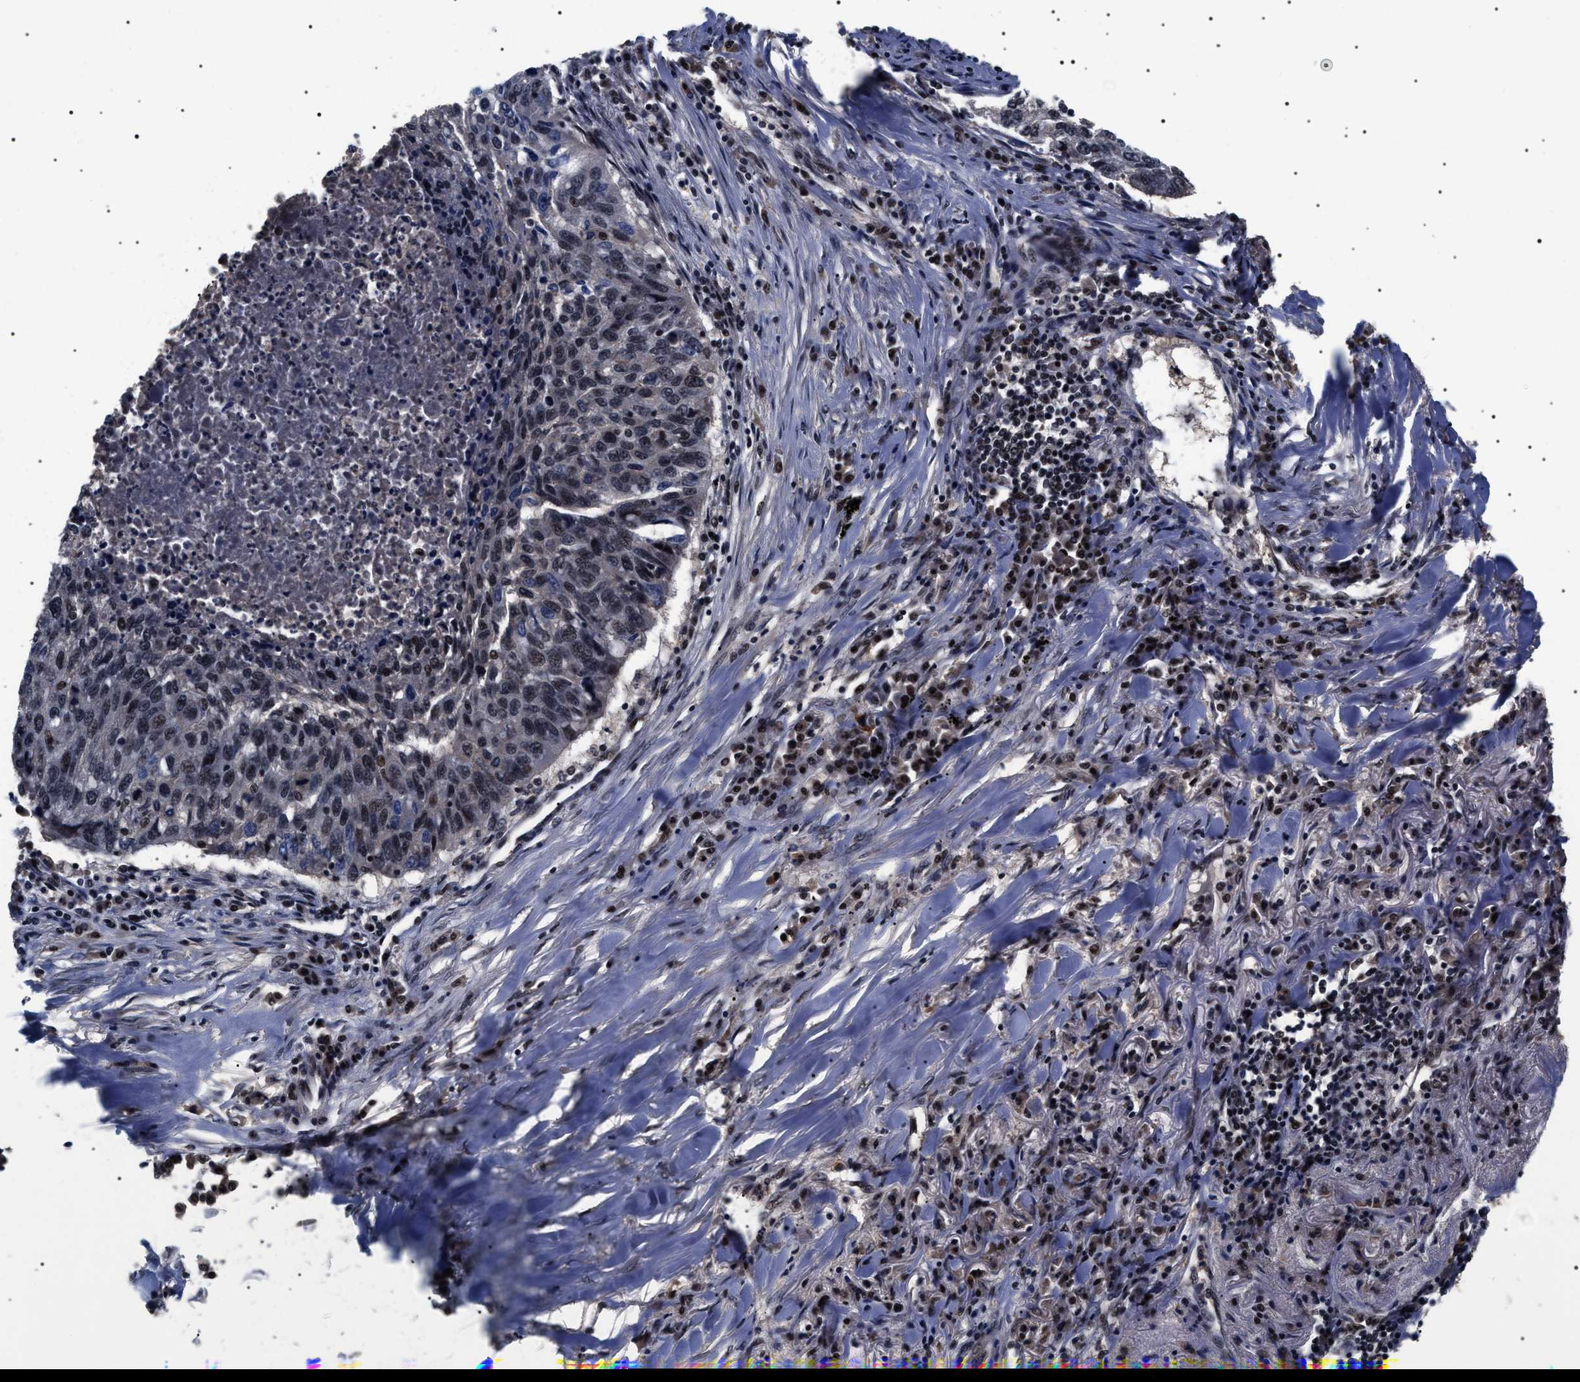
{"staining": {"intensity": "weak", "quantity": "25%-75%", "location": "nuclear"}, "tissue": "lung cancer", "cell_type": "Tumor cells", "image_type": "cancer", "snomed": [{"axis": "morphology", "description": "Squamous cell carcinoma, NOS"}, {"axis": "topography", "description": "Lung"}], "caption": "Brown immunohistochemical staining in human lung squamous cell carcinoma exhibits weak nuclear staining in approximately 25%-75% of tumor cells.", "gene": "CAAP1", "patient": {"sex": "female", "age": 63}}